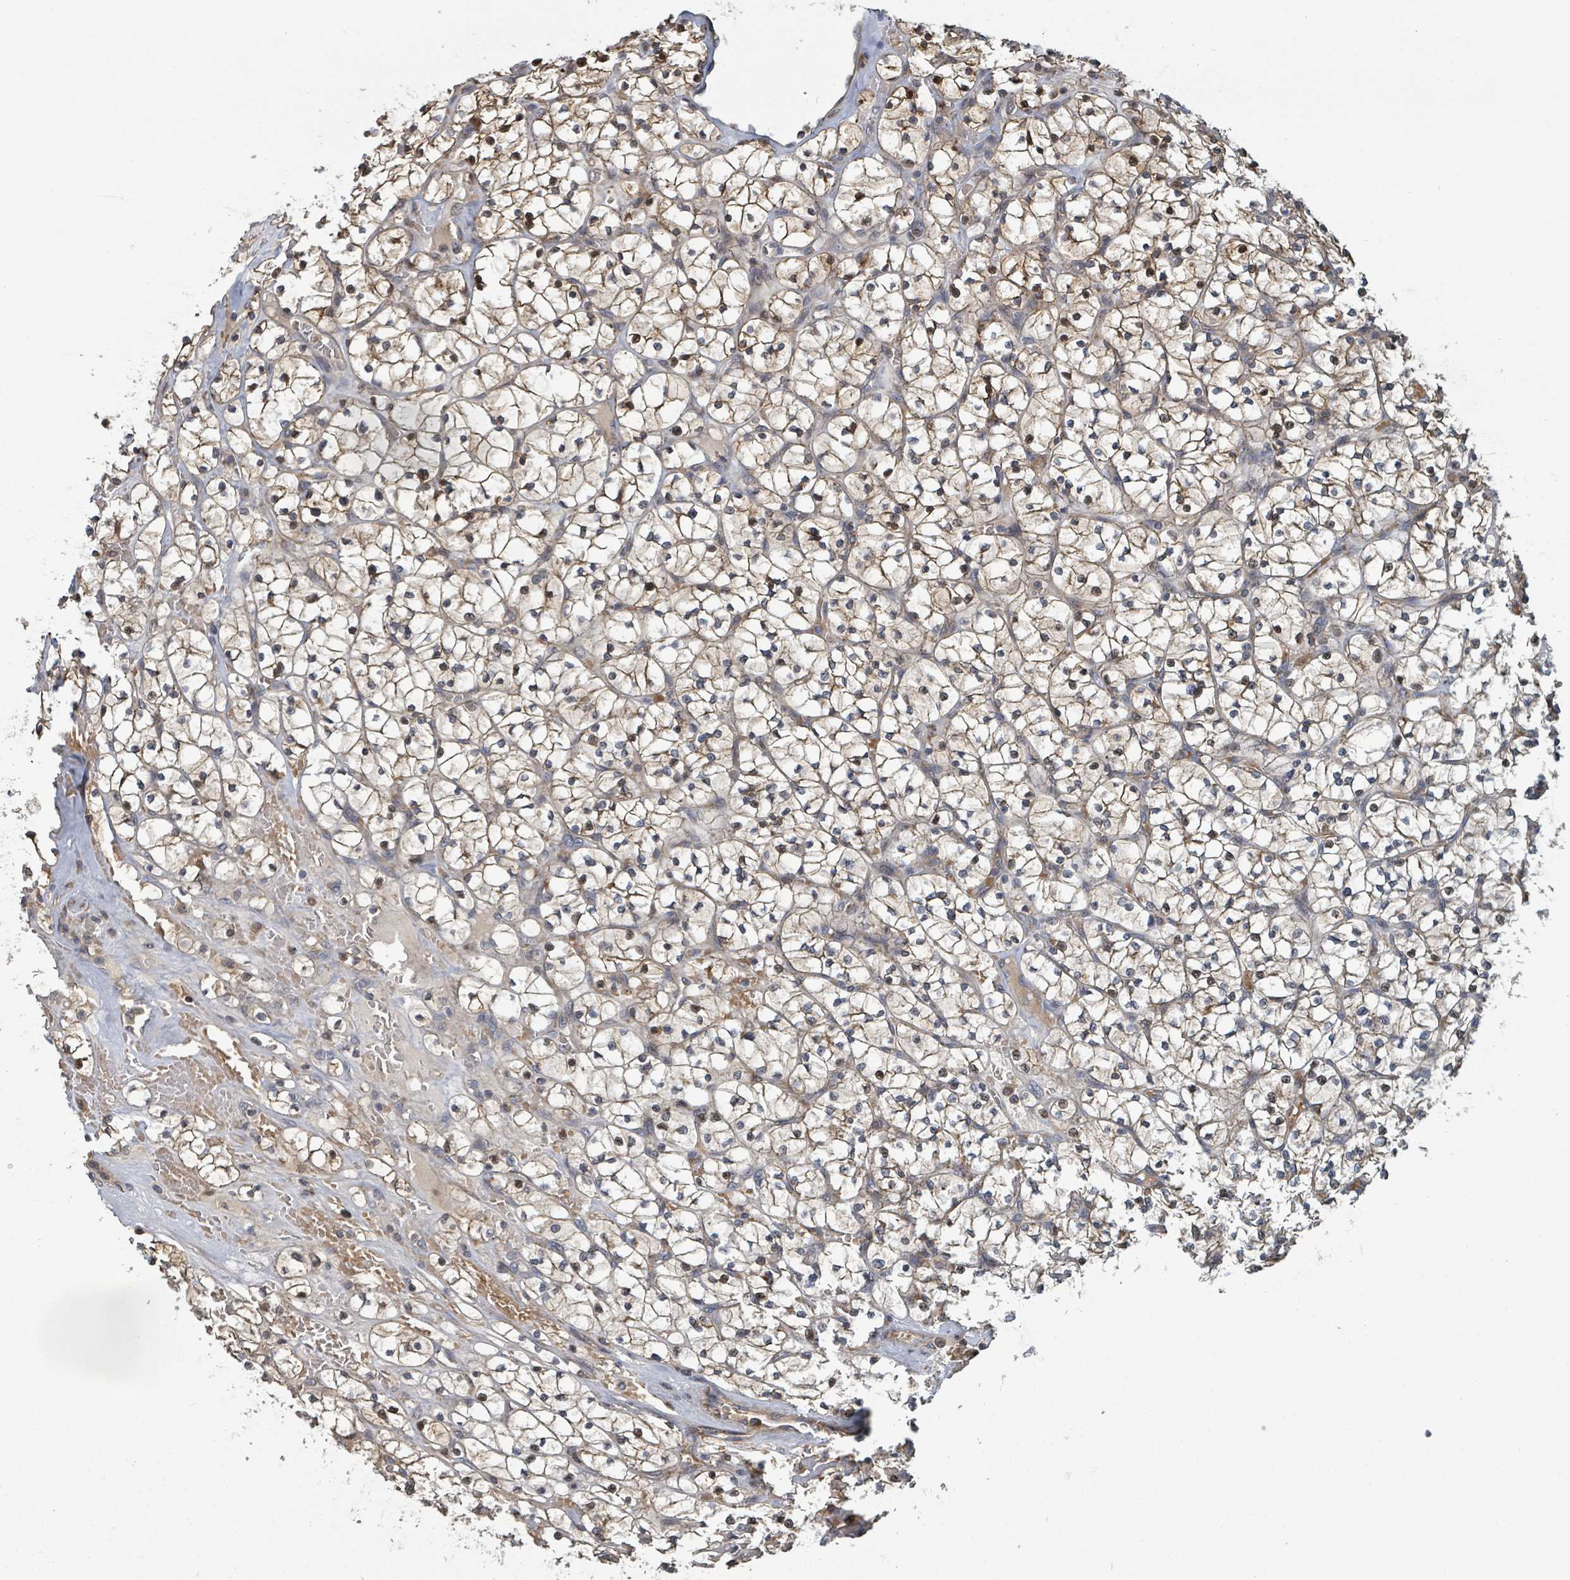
{"staining": {"intensity": "moderate", "quantity": ">75%", "location": "cytoplasmic/membranous,nuclear"}, "tissue": "renal cancer", "cell_type": "Tumor cells", "image_type": "cancer", "snomed": [{"axis": "morphology", "description": "Adenocarcinoma, NOS"}, {"axis": "topography", "description": "Kidney"}], "caption": "This image reveals IHC staining of renal cancer (adenocarcinoma), with medium moderate cytoplasmic/membranous and nuclear staining in approximately >75% of tumor cells.", "gene": "HIVEP1", "patient": {"sex": "female", "age": 64}}